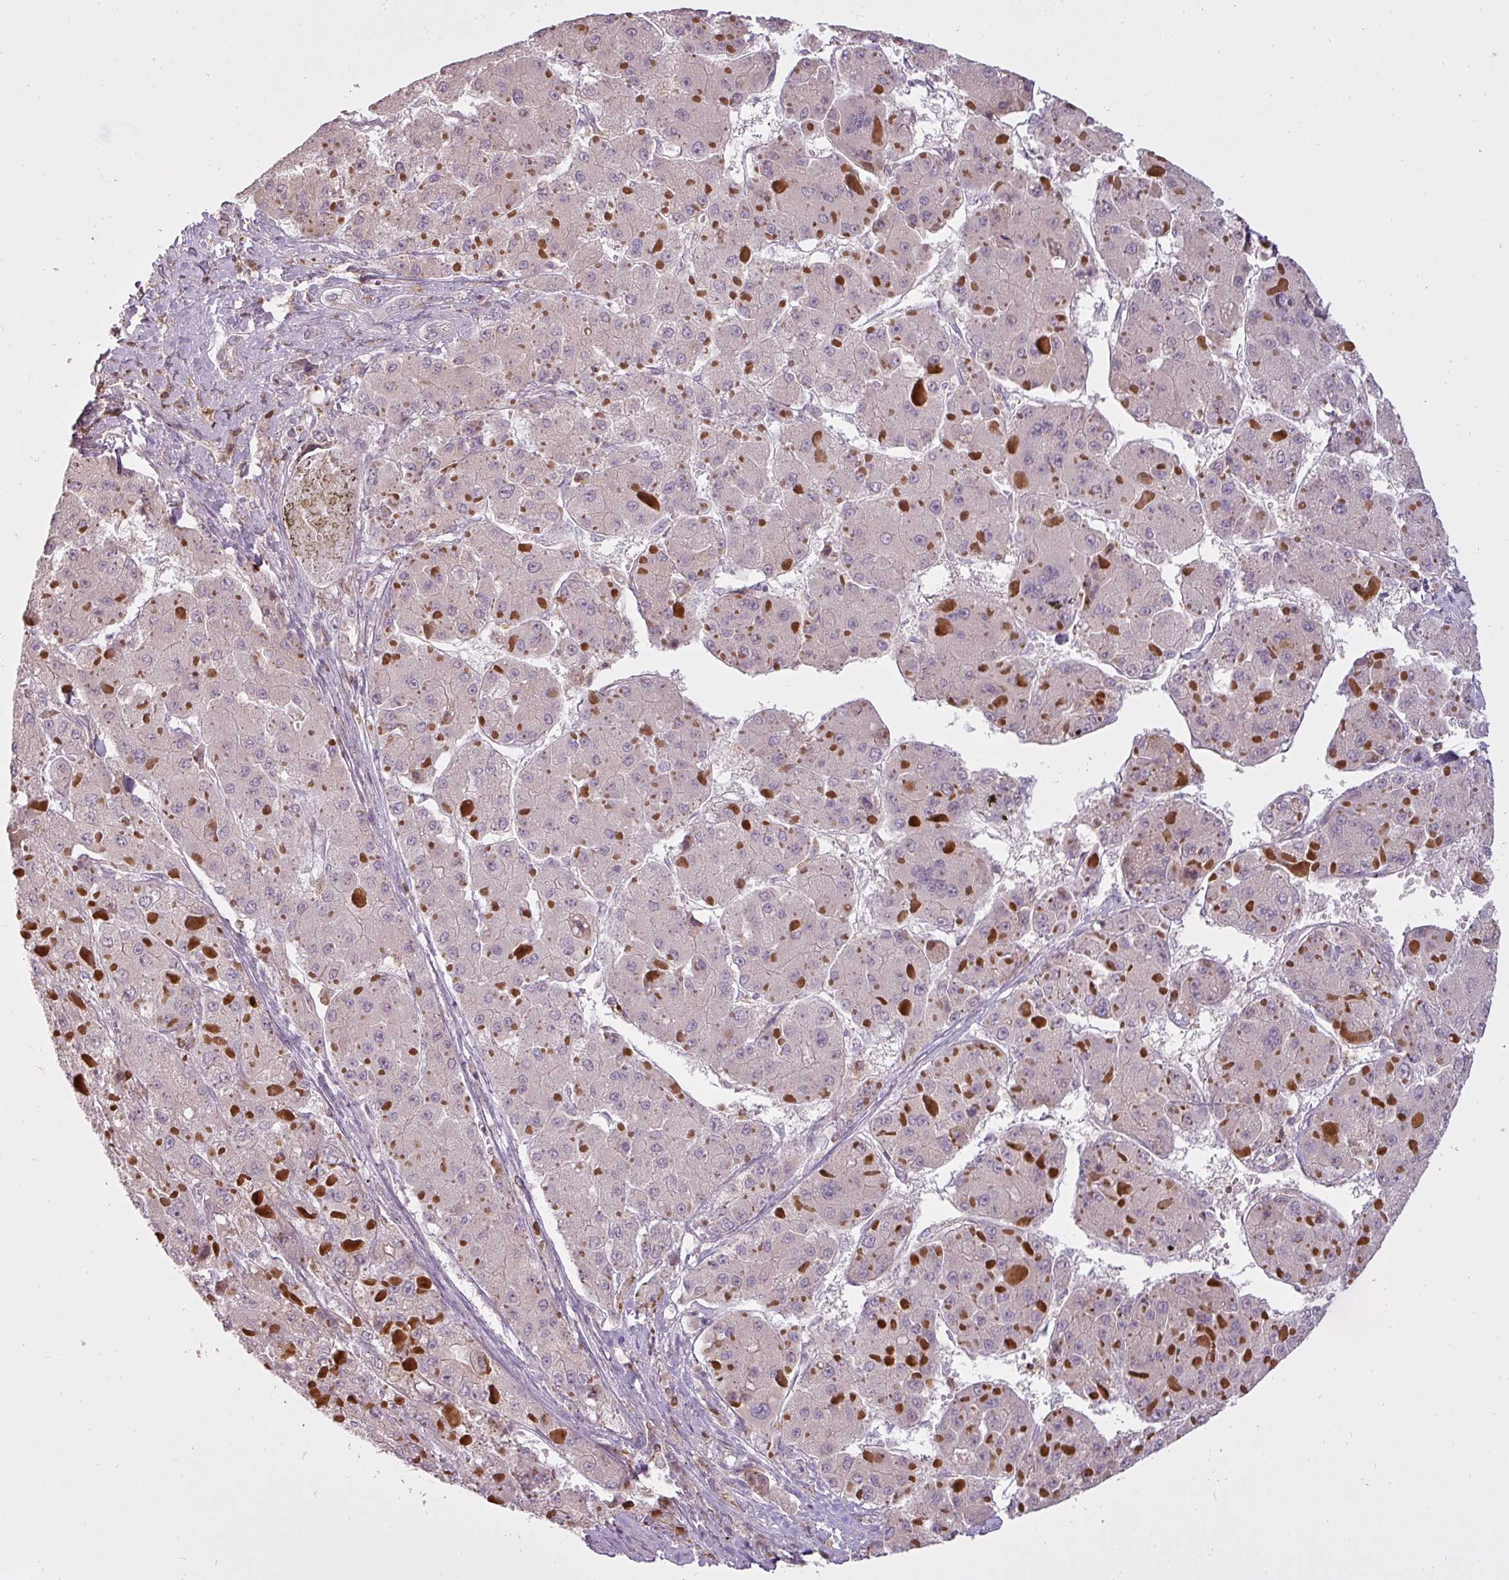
{"staining": {"intensity": "negative", "quantity": "none", "location": "none"}, "tissue": "liver cancer", "cell_type": "Tumor cells", "image_type": "cancer", "snomed": [{"axis": "morphology", "description": "Carcinoma, Hepatocellular, NOS"}, {"axis": "topography", "description": "Liver"}], "caption": "Protein analysis of liver cancer demonstrates no significant positivity in tumor cells.", "gene": "STK4", "patient": {"sex": "female", "age": 73}}